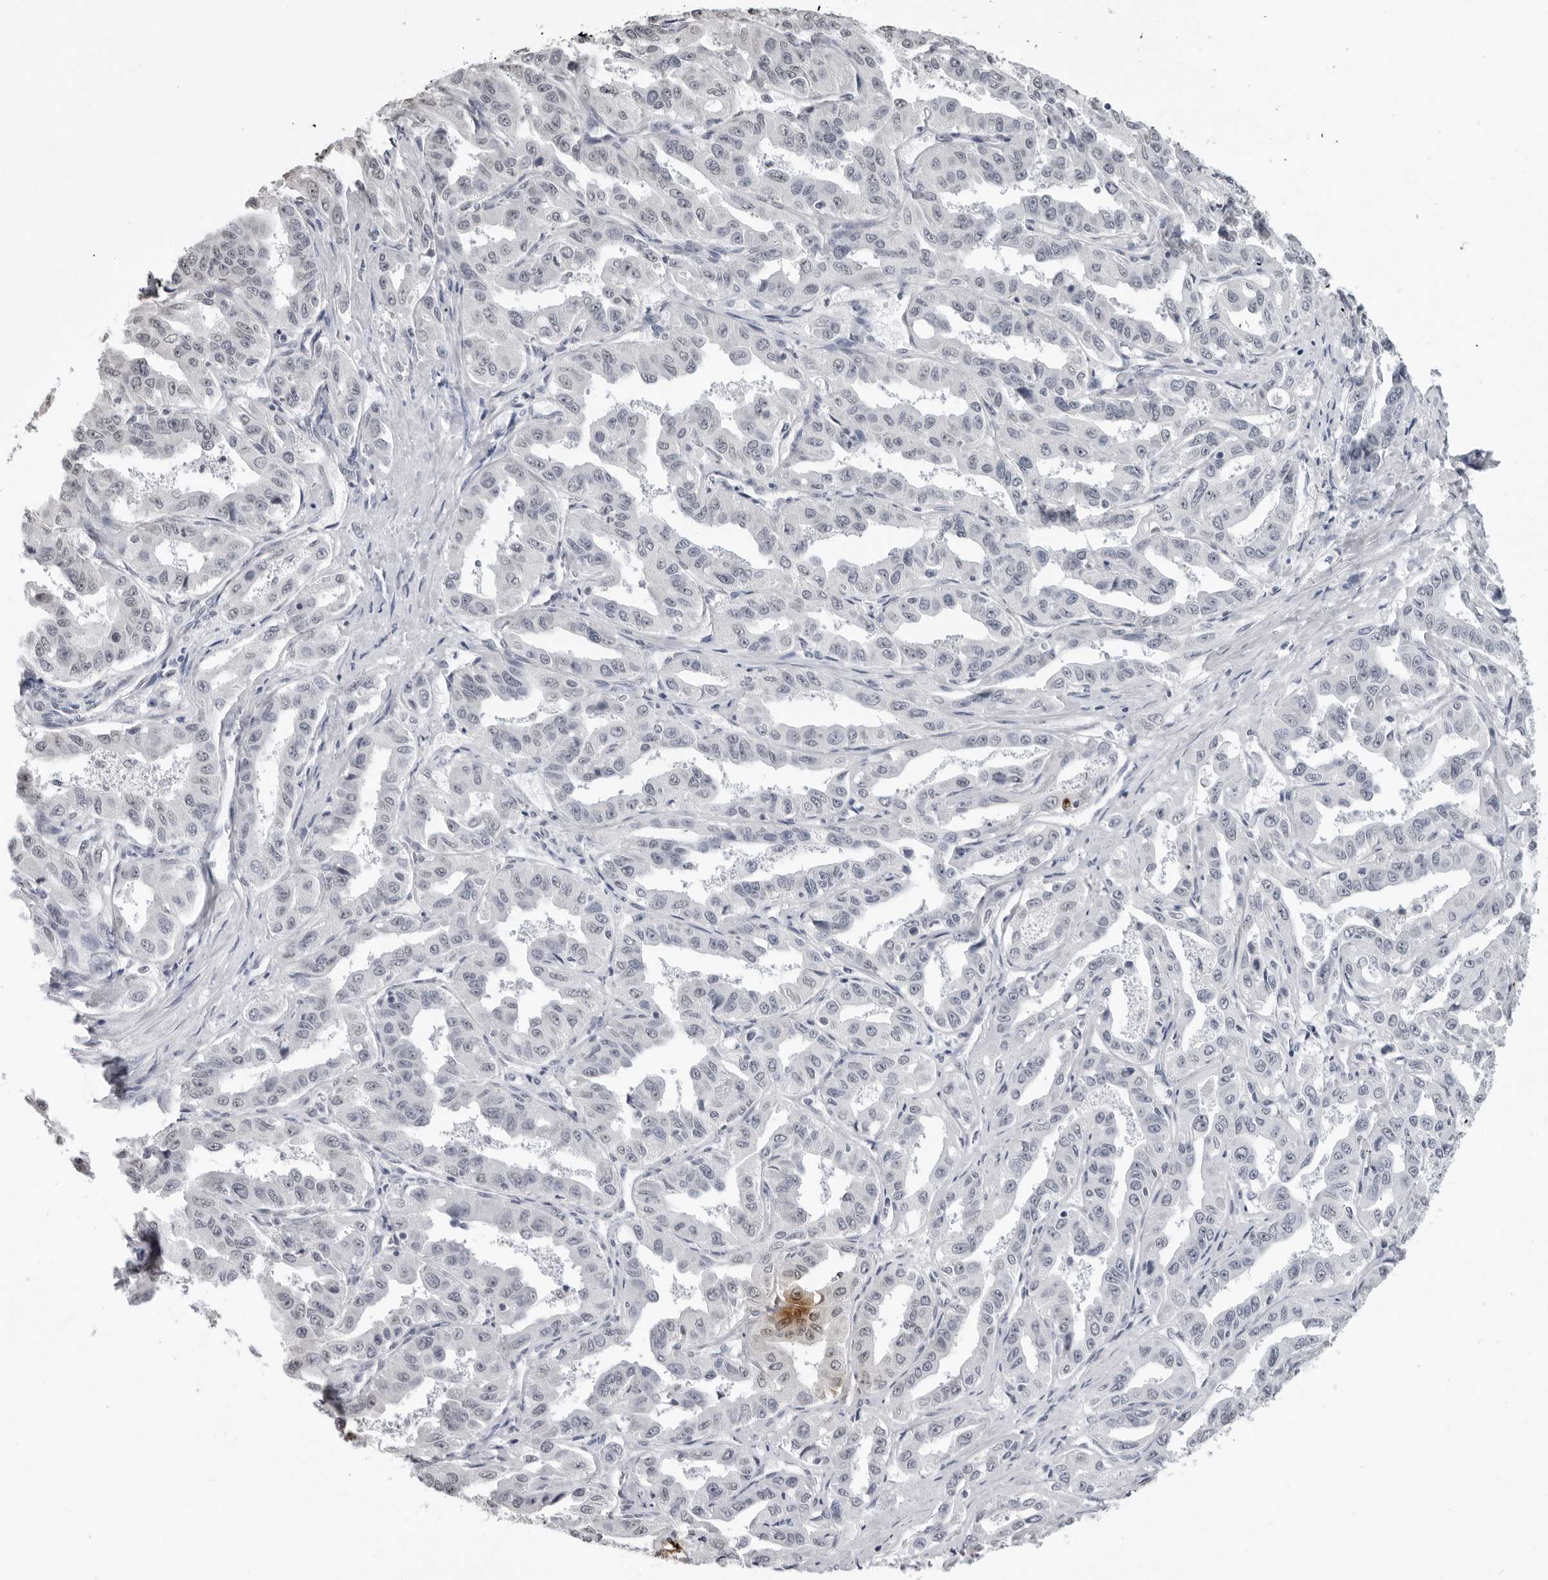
{"staining": {"intensity": "negative", "quantity": "none", "location": "none"}, "tissue": "liver cancer", "cell_type": "Tumor cells", "image_type": "cancer", "snomed": [{"axis": "morphology", "description": "Cholangiocarcinoma"}, {"axis": "topography", "description": "Liver"}], "caption": "Photomicrograph shows no protein expression in tumor cells of liver cancer (cholangiocarcinoma) tissue. Brightfield microscopy of IHC stained with DAB (brown) and hematoxylin (blue), captured at high magnification.", "gene": "HEPACAM", "patient": {"sex": "male", "age": 59}}